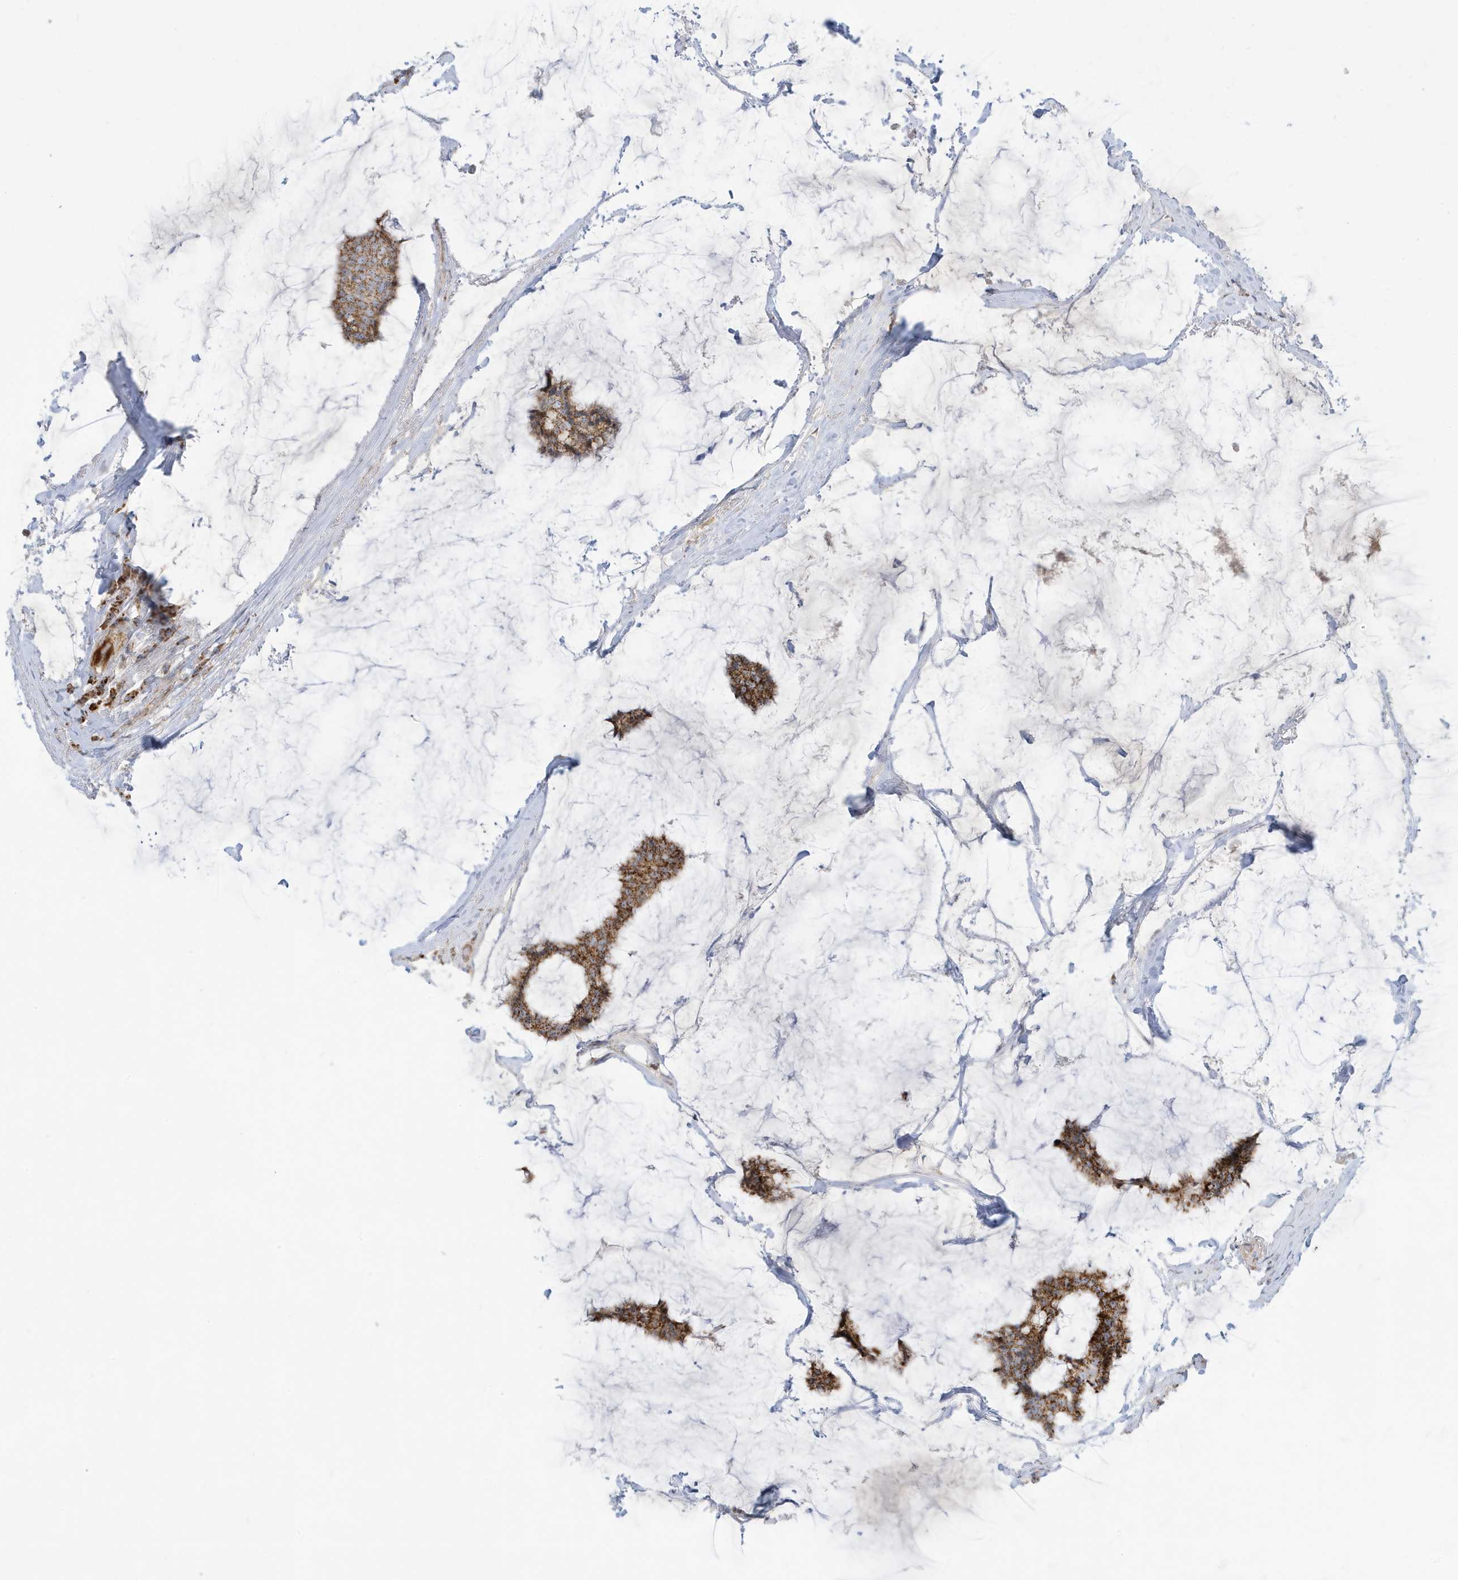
{"staining": {"intensity": "moderate", "quantity": ">75%", "location": "cytoplasmic/membranous"}, "tissue": "breast cancer", "cell_type": "Tumor cells", "image_type": "cancer", "snomed": [{"axis": "morphology", "description": "Duct carcinoma"}, {"axis": "topography", "description": "Breast"}], "caption": "High-power microscopy captured an immunohistochemistry (IHC) histopathology image of infiltrating ductal carcinoma (breast), revealing moderate cytoplasmic/membranous positivity in about >75% of tumor cells.", "gene": "IFT57", "patient": {"sex": "female", "age": 93}}